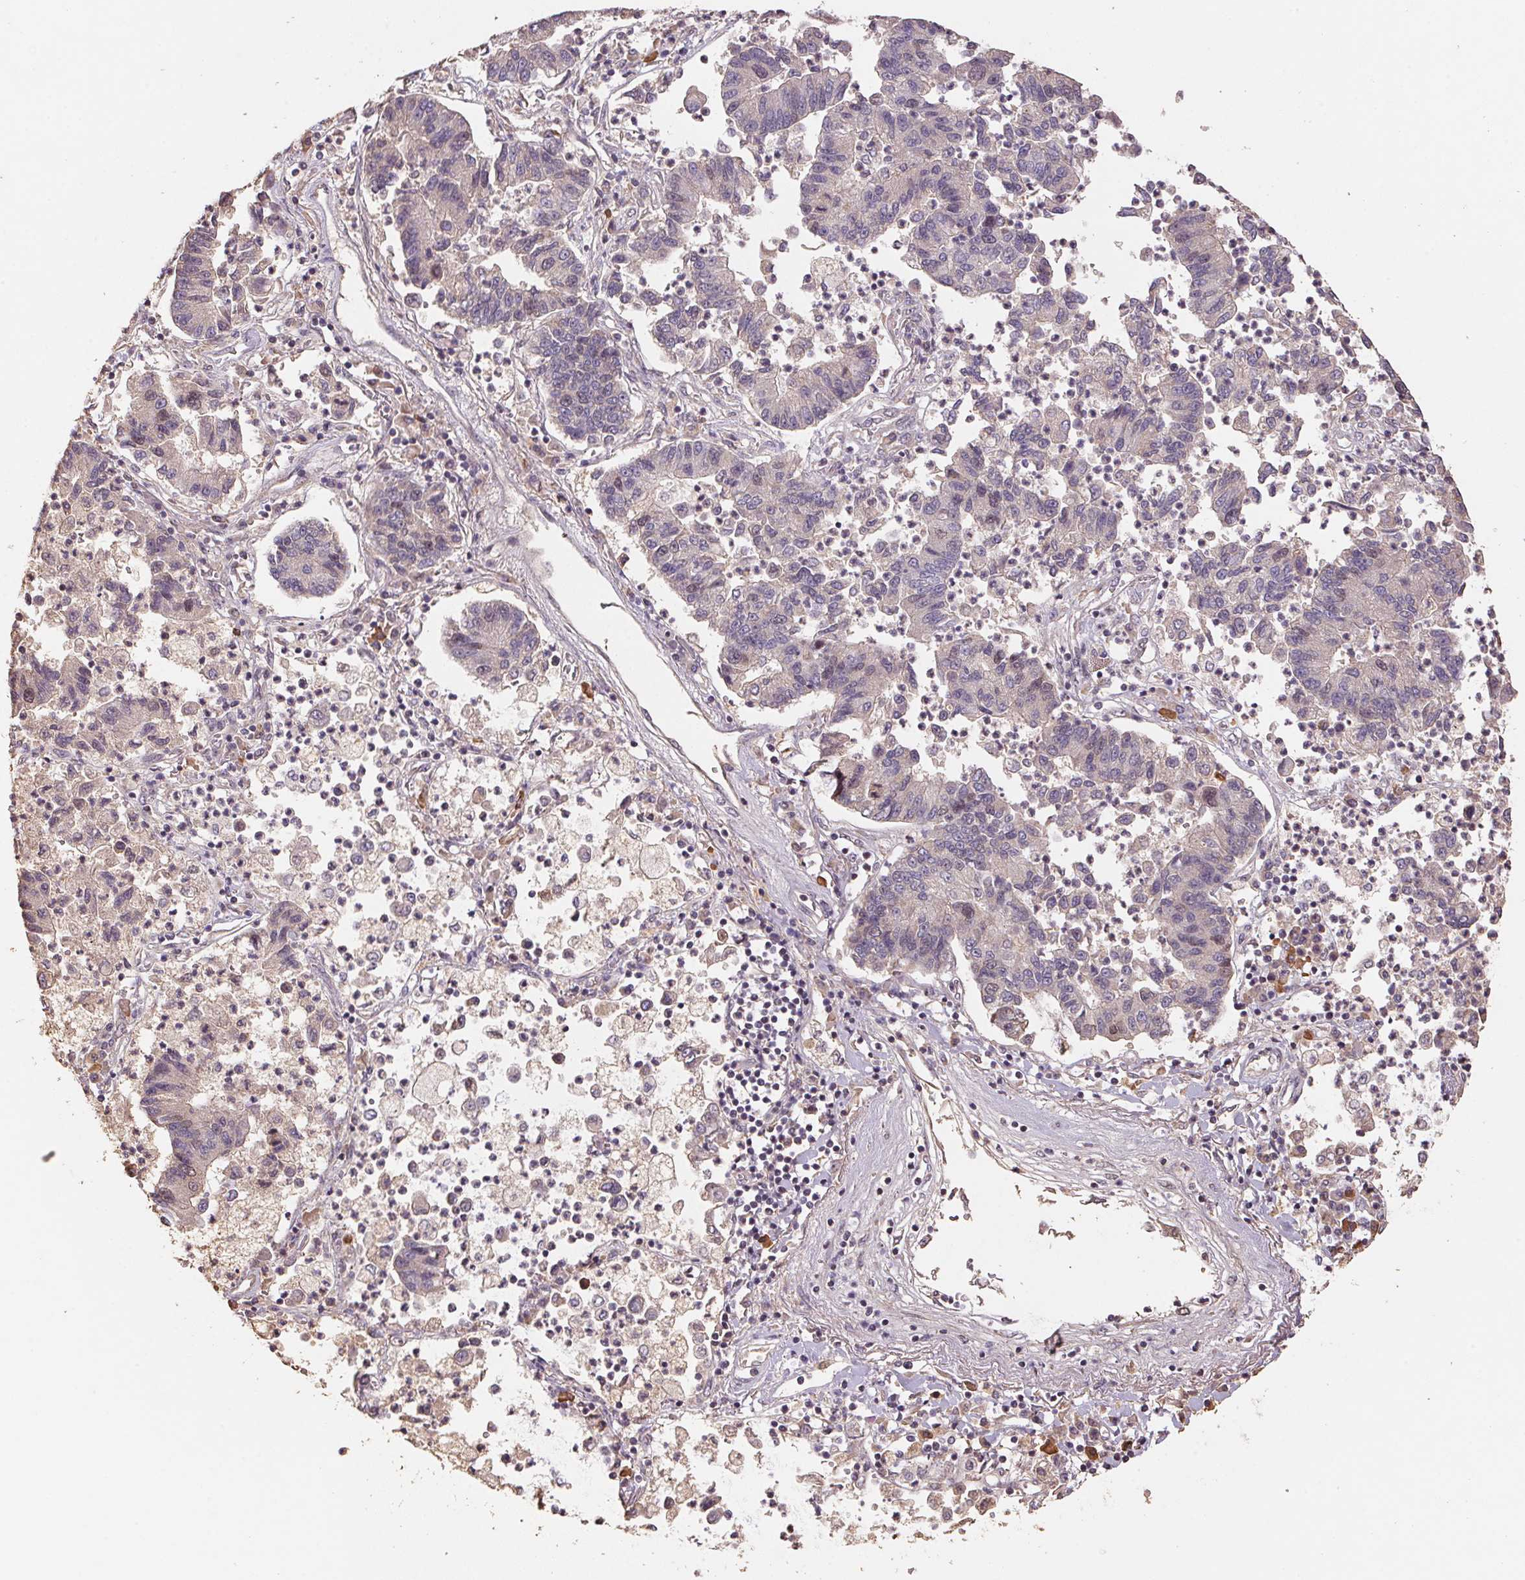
{"staining": {"intensity": "negative", "quantity": "none", "location": "none"}, "tissue": "lung cancer", "cell_type": "Tumor cells", "image_type": "cancer", "snomed": [{"axis": "morphology", "description": "Adenocarcinoma, NOS"}, {"axis": "topography", "description": "Lung"}], "caption": "Tumor cells show no significant protein staining in lung cancer (adenocarcinoma). Brightfield microscopy of immunohistochemistry (IHC) stained with DAB (brown) and hematoxylin (blue), captured at high magnification.", "gene": "CENPF", "patient": {"sex": "female", "age": 57}}